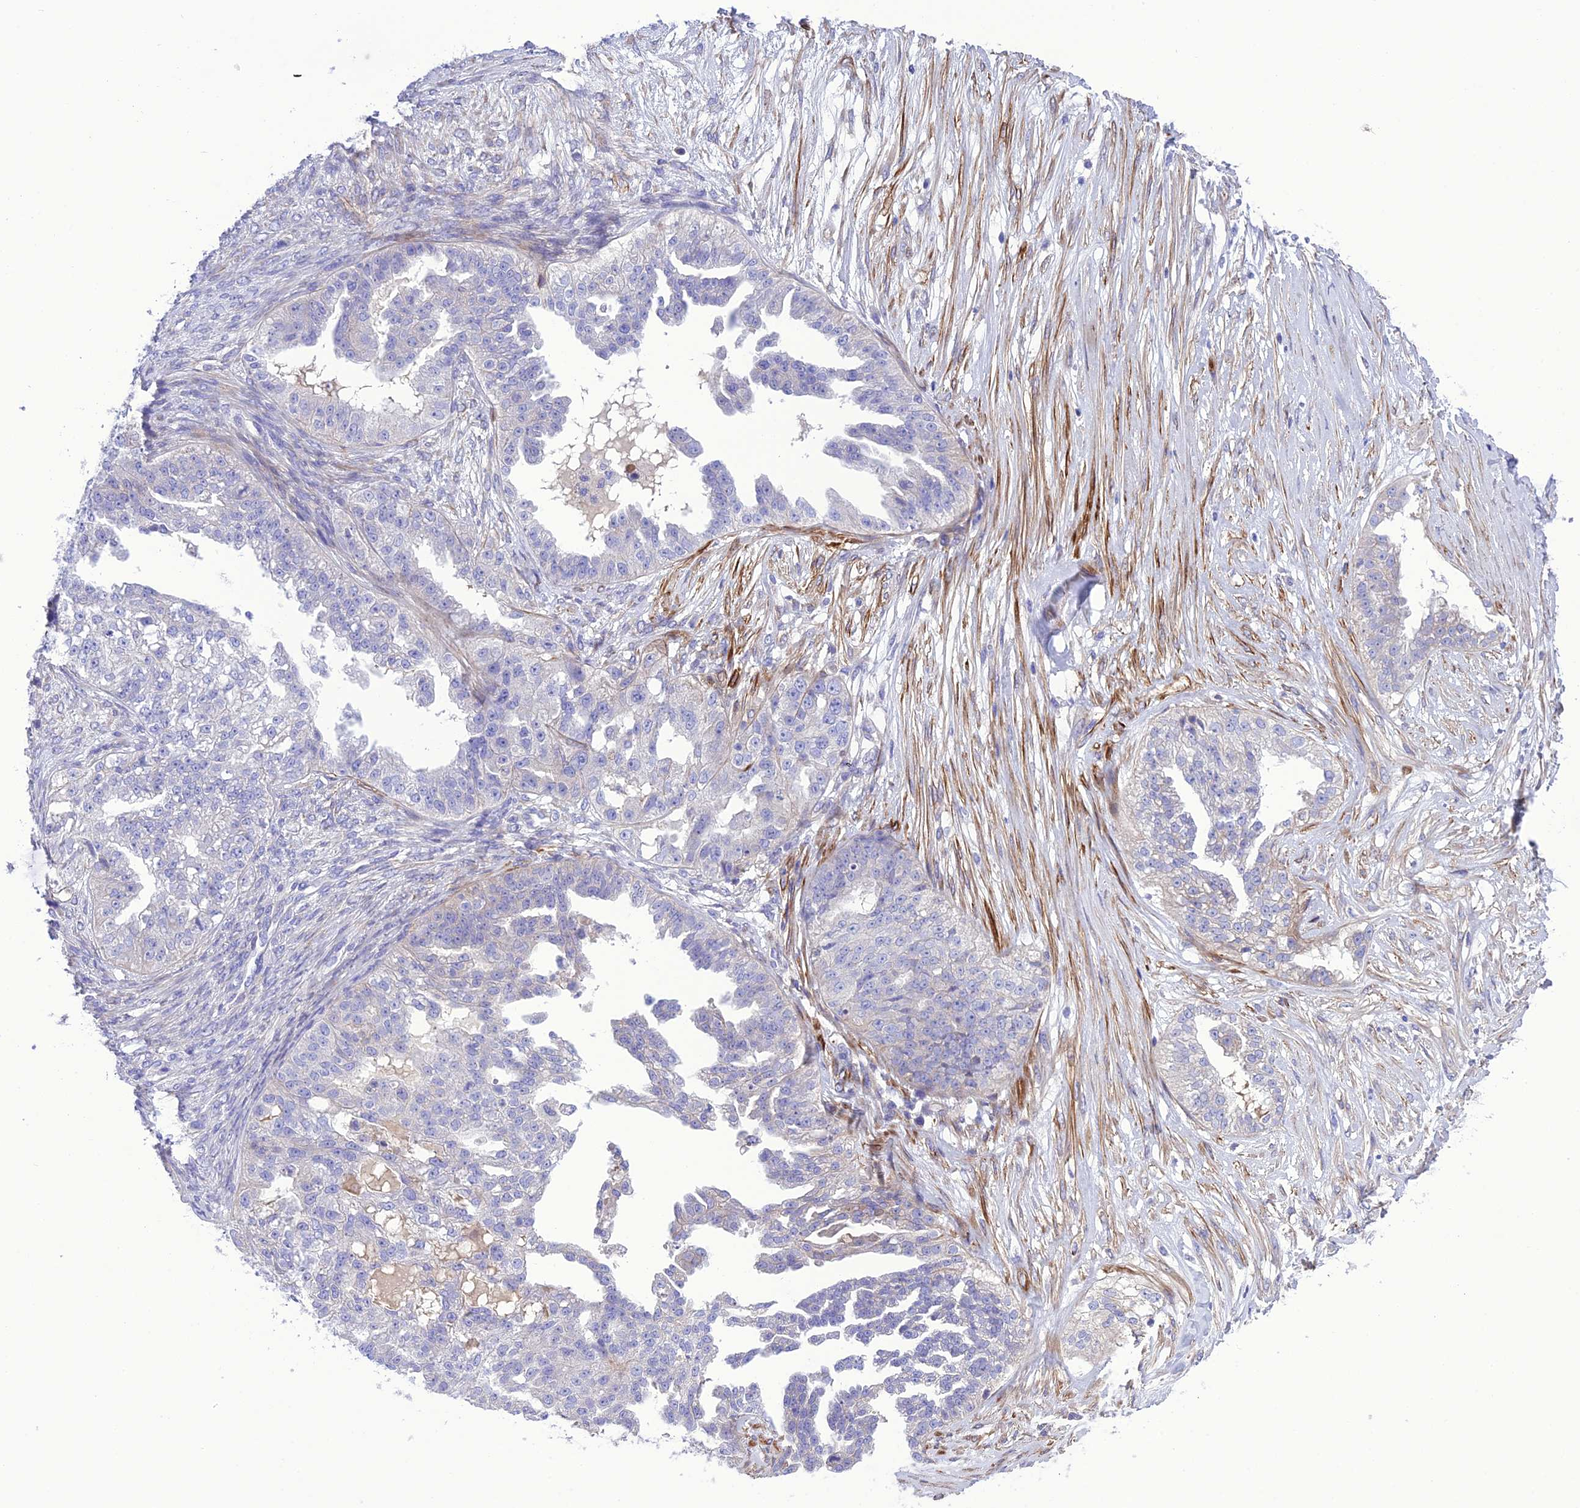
{"staining": {"intensity": "negative", "quantity": "none", "location": "none"}, "tissue": "ovarian cancer", "cell_type": "Tumor cells", "image_type": "cancer", "snomed": [{"axis": "morphology", "description": "Cystadenocarcinoma, serous, NOS"}, {"axis": "topography", "description": "Ovary"}], "caption": "The immunohistochemistry (IHC) image has no significant positivity in tumor cells of ovarian serous cystadenocarcinoma tissue. The staining was performed using DAB to visualize the protein expression in brown, while the nuclei were stained in blue with hematoxylin (Magnification: 20x).", "gene": "FRA10AC1", "patient": {"sex": "female", "age": 58}}